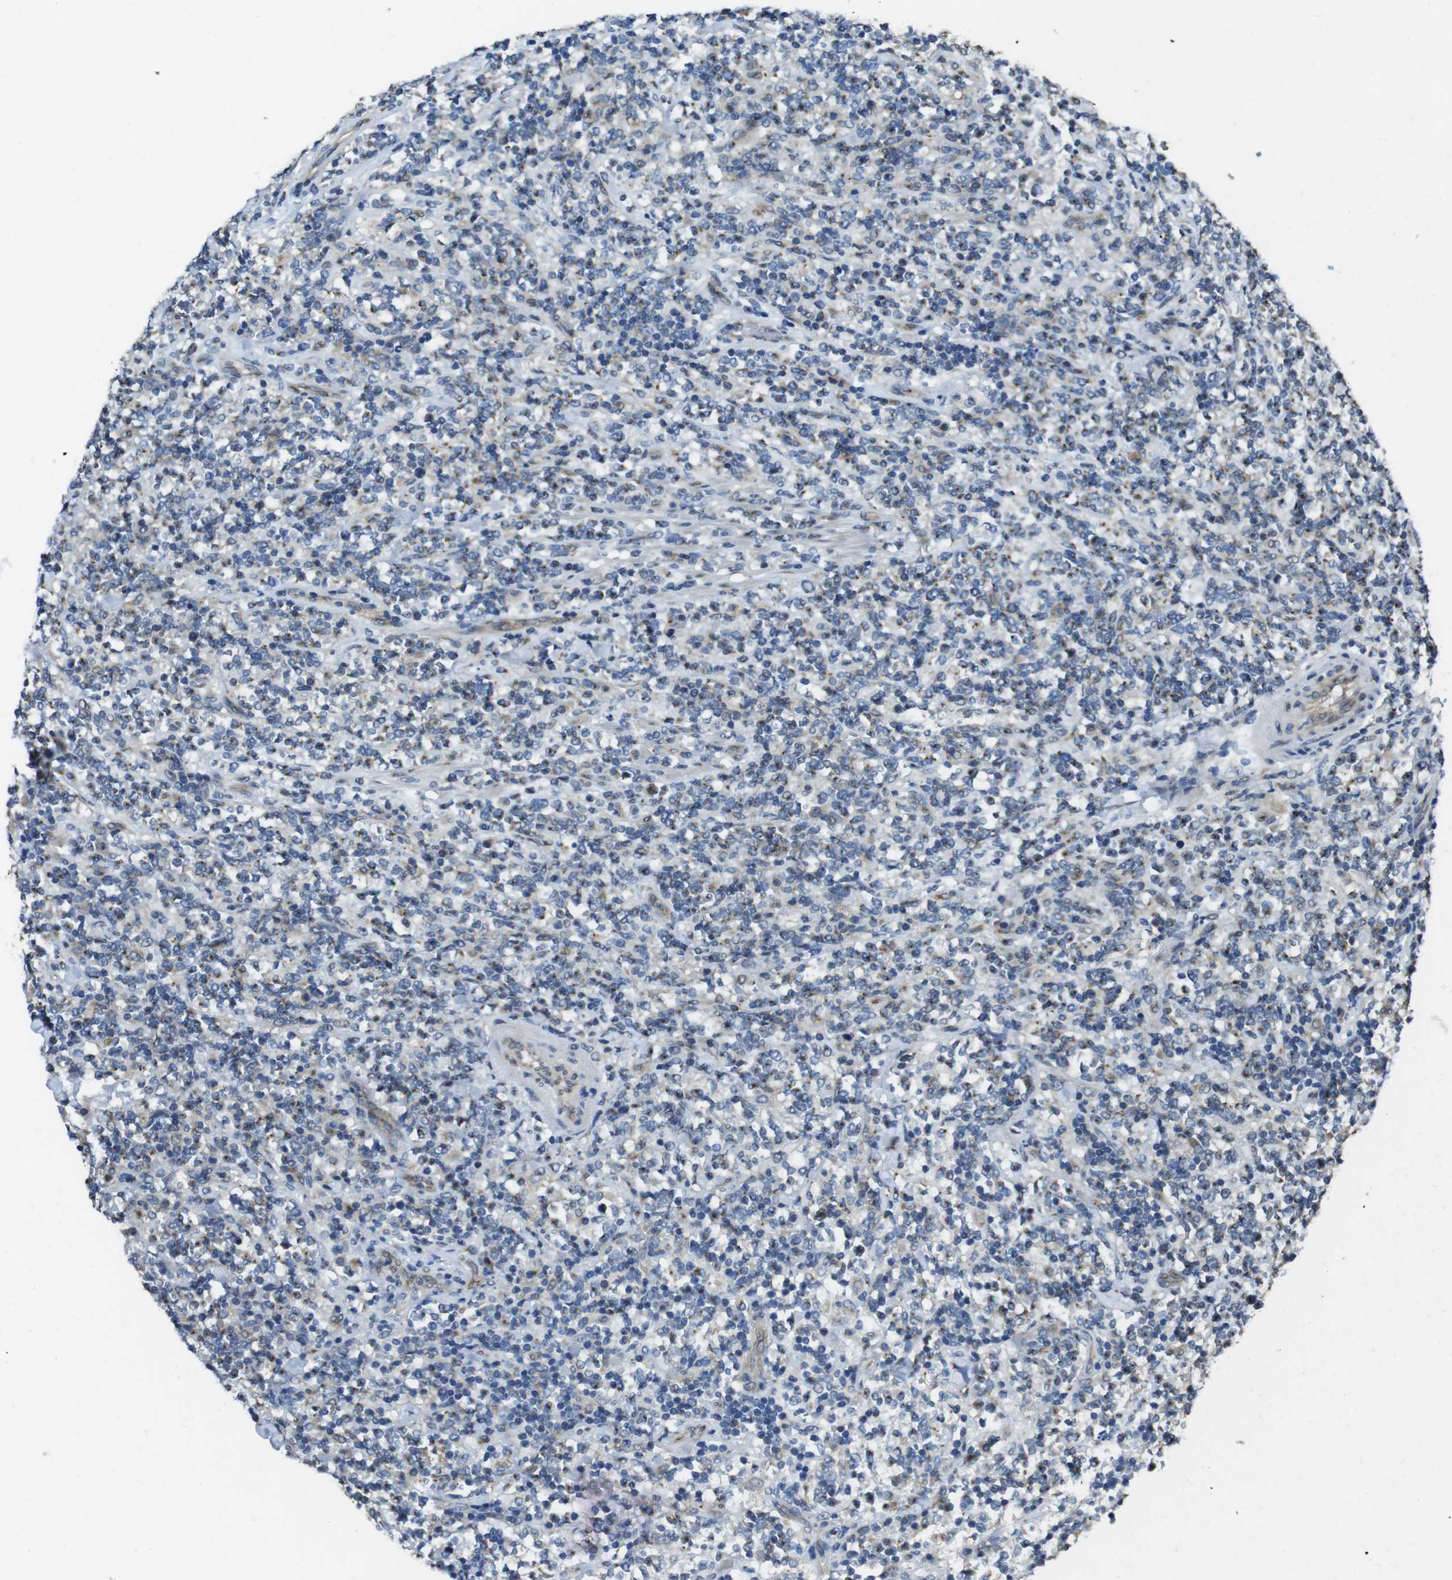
{"staining": {"intensity": "weak", "quantity": "<25%", "location": "cytoplasmic/membranous"}, "tissue": "lymphoma", "cell_type": "Tumor cells", "image_type": "cancer", "snomed": [{"axis": "morphology", "description": "Malignant lymphoma, non-Hodgkin's type, High grade"}, {"axis": "topography", "description": "Soft tissue"}], "caption": "Micrograph shows no protein positivity in tumor cells of malignant lymphoma, non-Hodgkin's type (high-grade) tissue. (Stains: DAB (3,3'-diaminobenzidine) immunohistochemistry (IHC) with hematoxylin counter stain, Microscopy: brightfield microscopy at high magnification).", "gene": "RAB6A", "patient": {"sex": "male", "age": 18}}